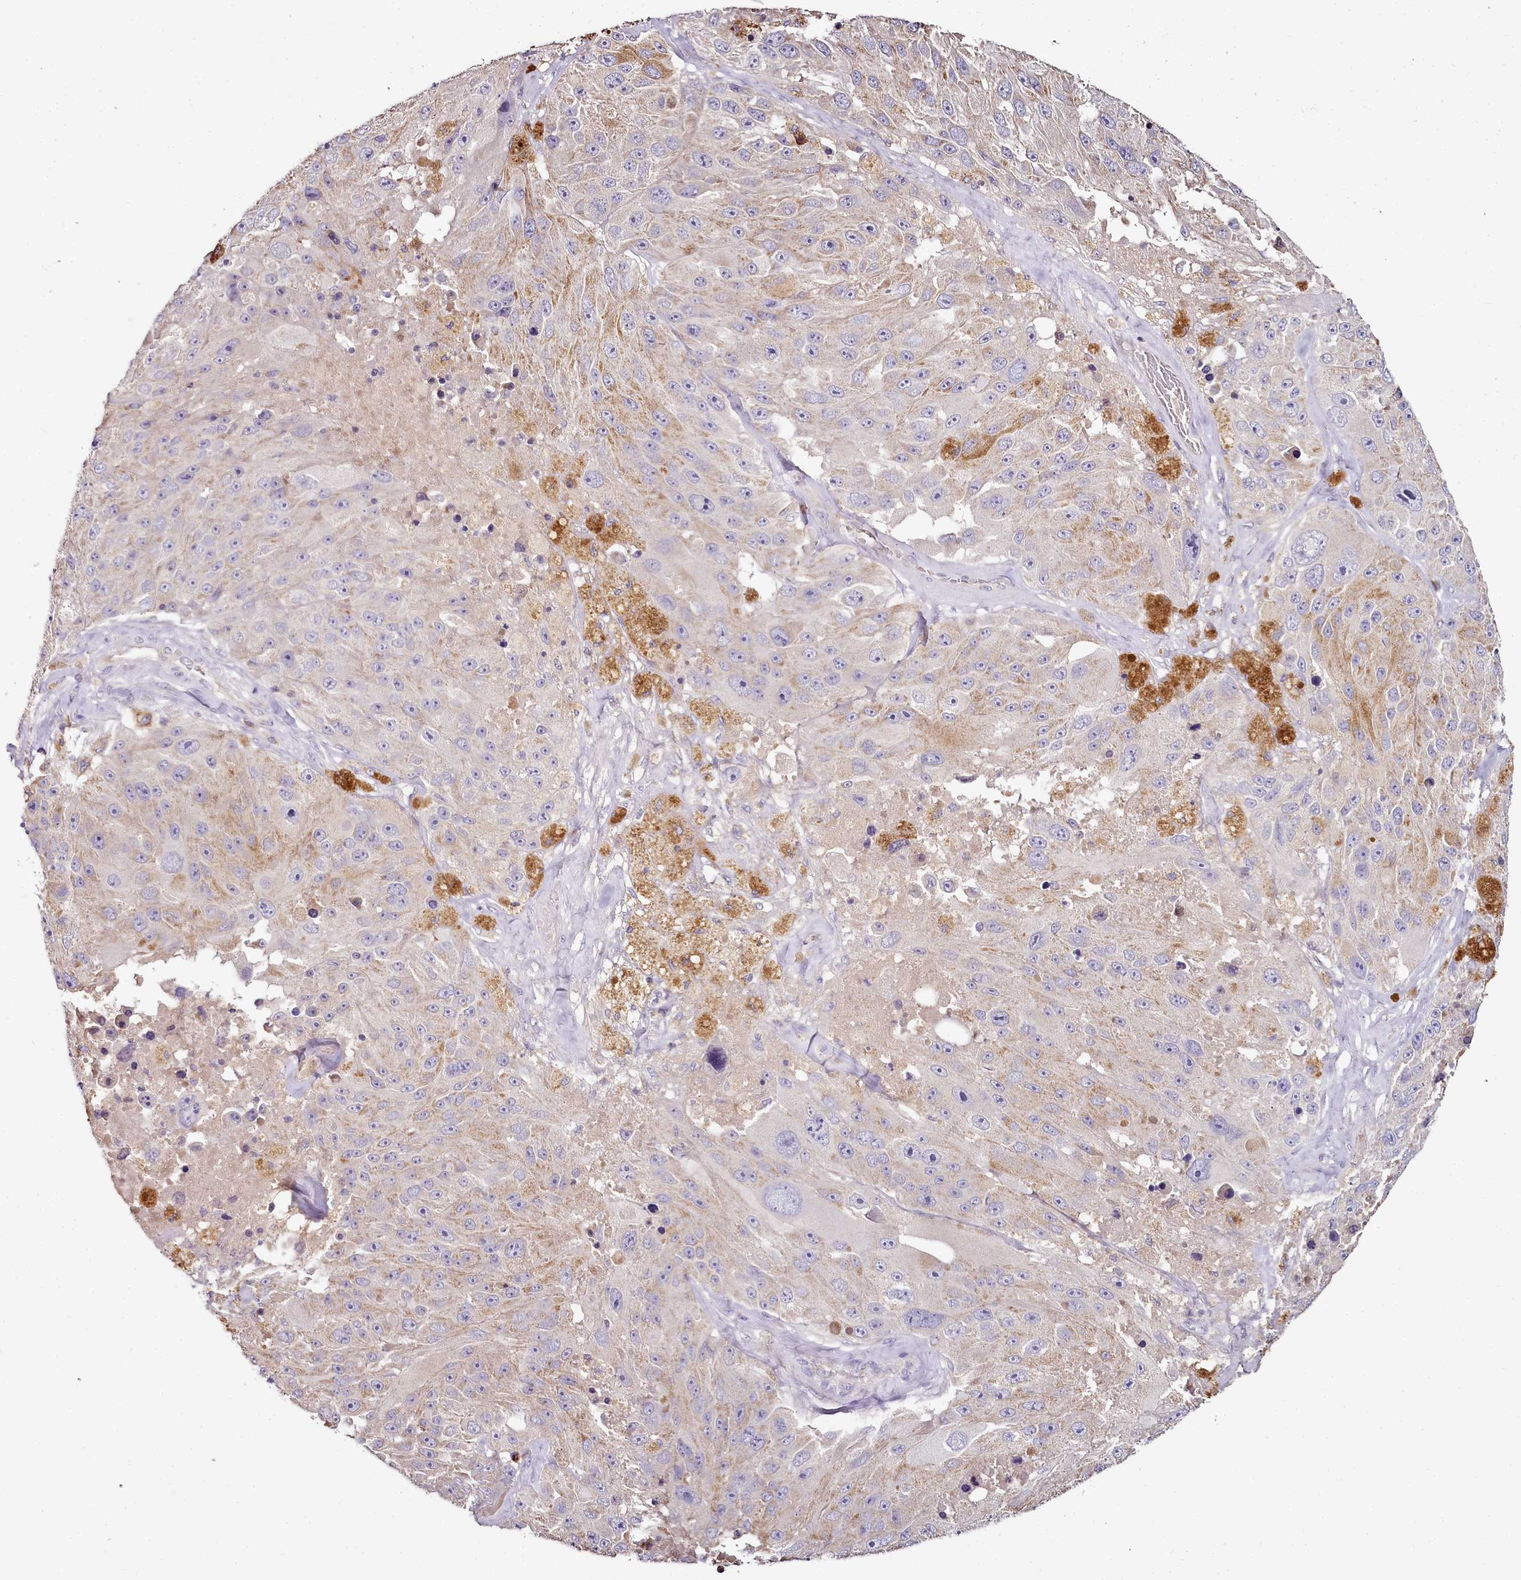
{"staining": {"intensity": "negative", "quantity": "none", "location": "none"}, "tissue": "melanoma", "cell_type": "Tumor cells", "image_type": "cancer", "snomed": [{"axis": "morphology", "description": "Malignant melanoma, Metastatic site"}, {"axis": "topography", "description": "Lymph node"}], "caption": "IHC of human malignant melanoma (metastatic site) demonstrates no positivity in tumor cells.", "gene": "ACSS1", "patient": {"sex": "male", "age": 62}}